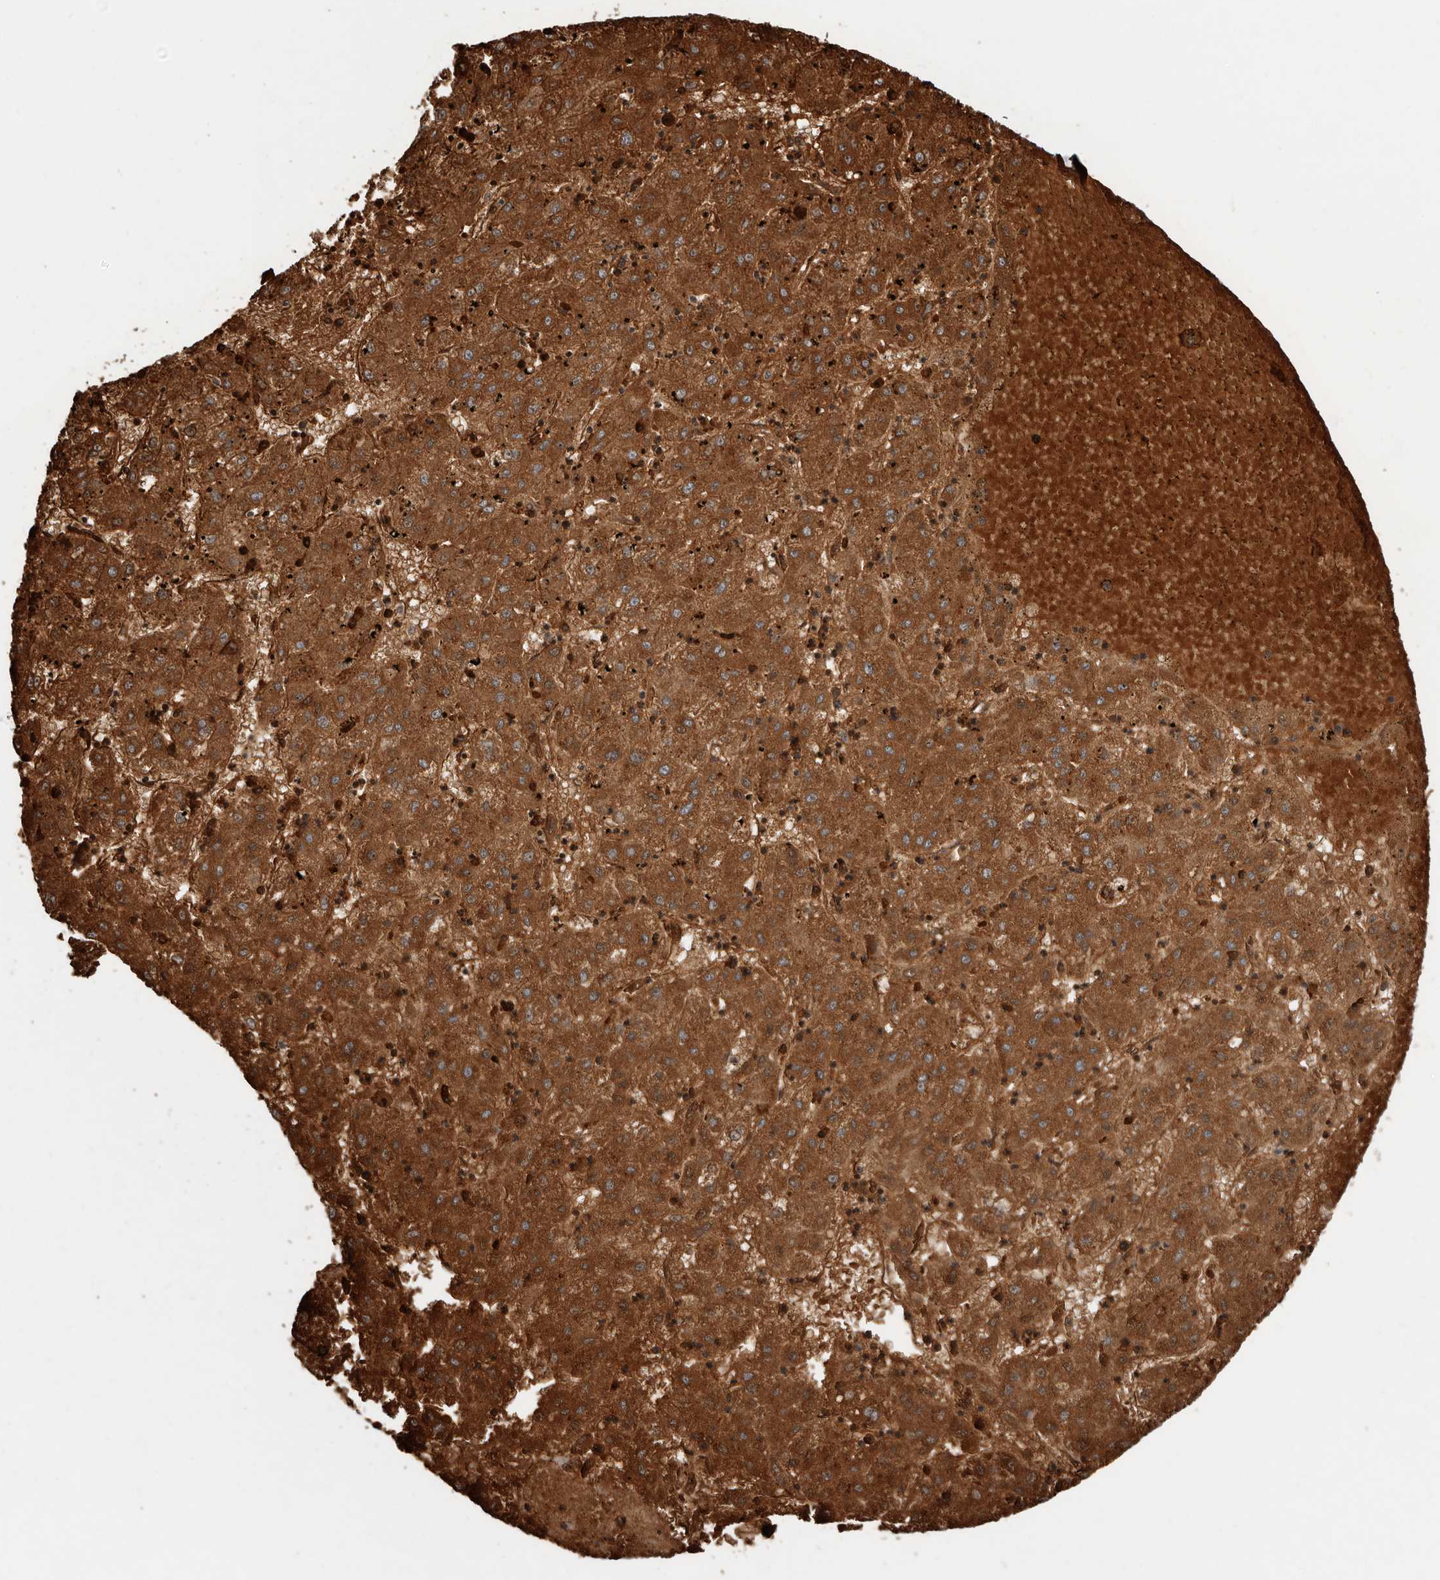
{"staining": {"intensity": "strong", "quantity": ">75%", "location": "cytoplasmic/membranous"}, "tissue": "liver cancer", "cell_type": "Tumor cells", "image_type": "cancer", "snomed": [{"axis": "morphology", "description": "Carcinoma, Hepatocellular, NOS"}, {"axis": "topography", "description": "Liver"}], "caption": "Liver hepatocellular carcinoma tissue reveals strong cytoplasmic/membranous staining in approximately >75% of tumor cells", "gene": "GRAMD2A", "patient": {"sex": "male", "age": 72}}